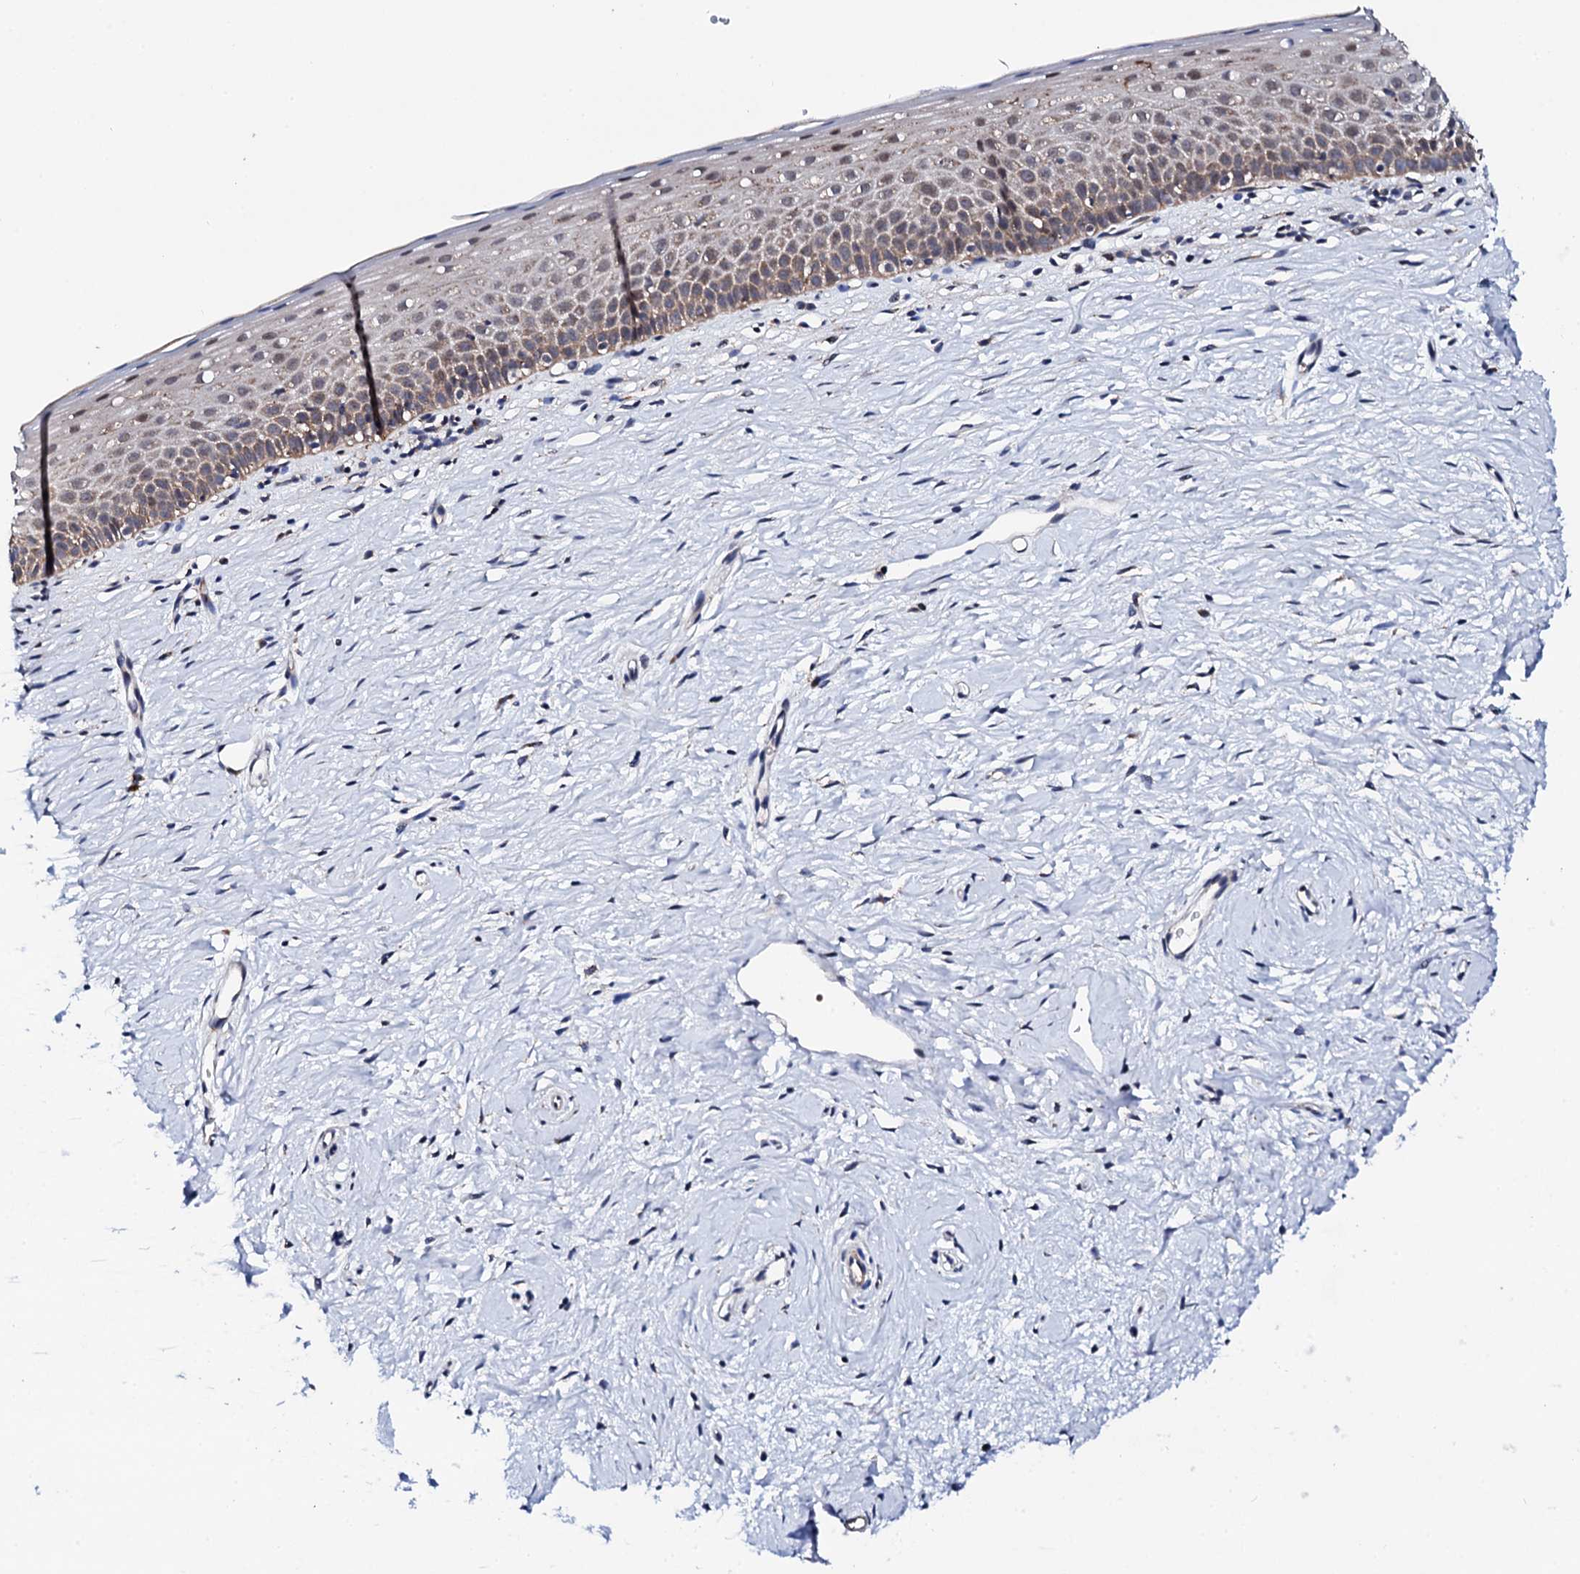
{"staining": {"intensity": "moderate", "quantity": "25%-75%", "location": "cytoplasmic/membranous"}, "tissue": "cervix", "cell_type": "Glandular cells", "image_type": "normal", "snomed": [{"axis": "morphology", "description": "Normal tissue, NOS"}, {"axis": "topography", "description": "Cervix"}], "caption": "Immunohistochemistry (IHC) image of normal cervix stained for a protein (brown), which displays medium levels of moderate cytoplasmic/membranous staining in approximately 25%-75% of glandular cells.", "gene": "COG4", "patient": {"sex": "female", "age": 57}}